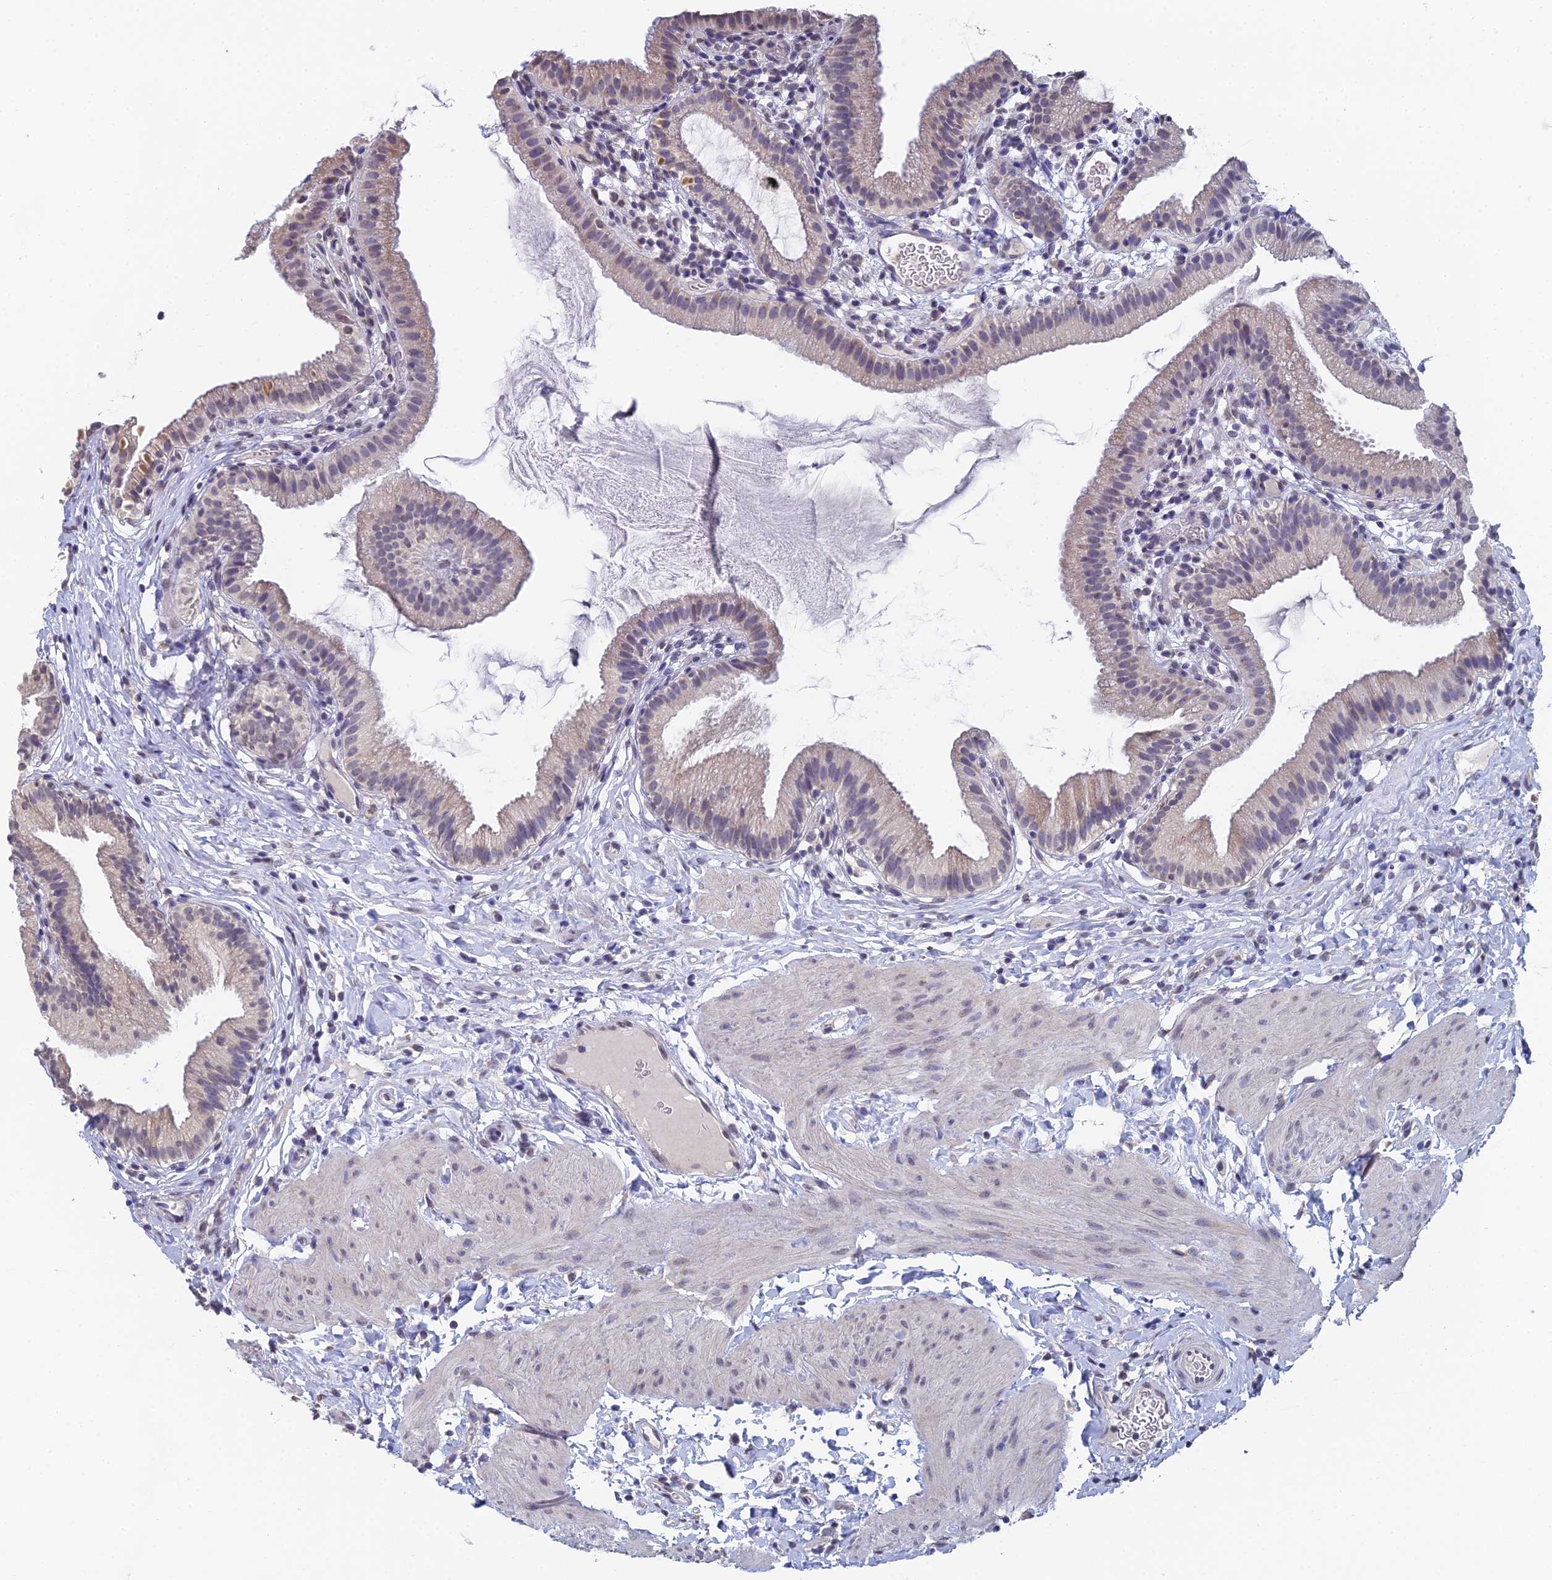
{"staining": {"intensity": "moderate", "quantity": "<25%", "location": "cytoplasmic/membranous"}, "tissue": "gallbladder", "cell_type": "Glandular cells", "image_type": "normal", "snomed": [{"axis": "morphology", "description": "Normal tissue, NOS"}, {"axis": "topography", "description": "Gallbladder"}], "caption": "Gallbladder stained for a protein demonstrates moderate cytoplasmic/membranous positivity in glandular cells.", "gene": "PRR22", "patient": {"sex": "female", "age": 46}}